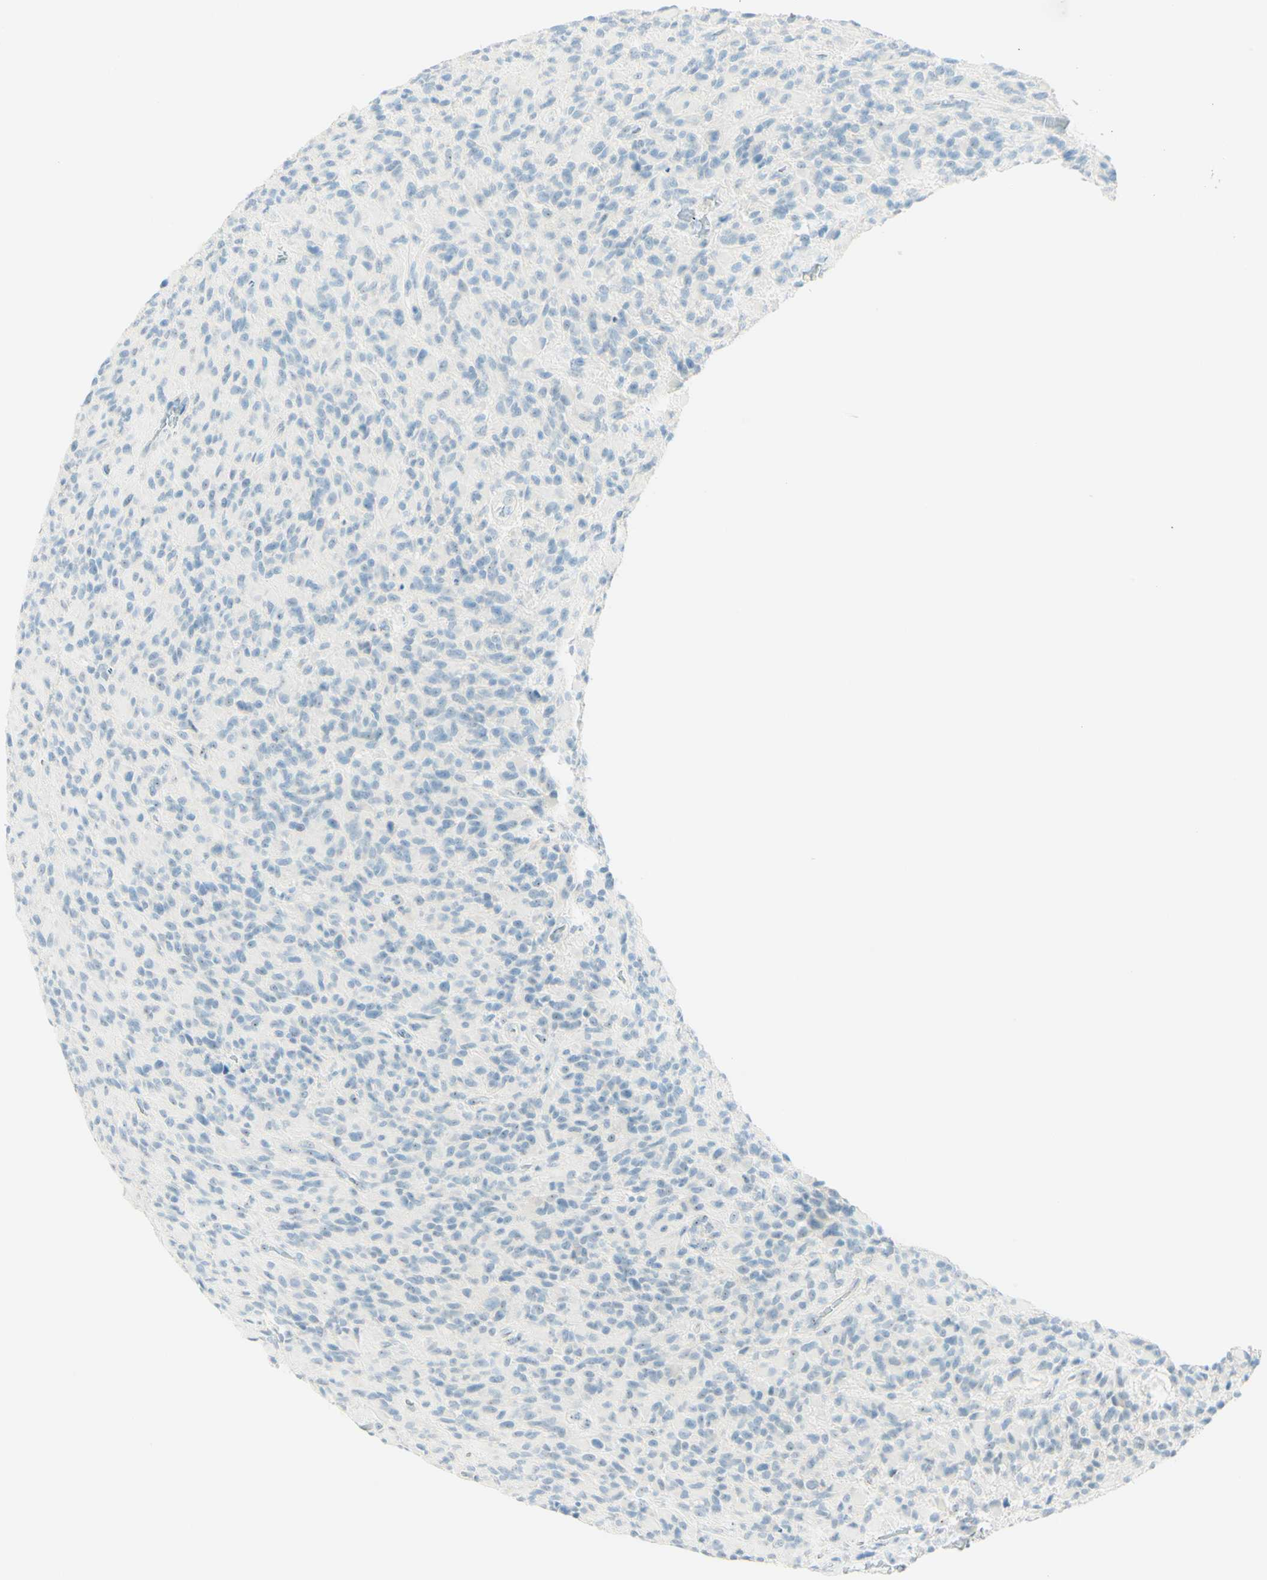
{"staining": {"intensity": "weak", "quantity": "<25%", "location": "nuclear"}, "tissue": "glioma", "cell_type": "Tumor cells", "image_type": "cancer", "snomed": [{"axis": "morphology", "description": "Glioma, malignant, High grade"}, {"axis": "topography", "description": "Brain"}], "caption": "This is an immunohistochemistry (IHC) image of malignant glioma (high-grade). There is no staining in tumor cells.", "gene": "FMR1NB", "patient": {"sex": "male", "age": 71}}